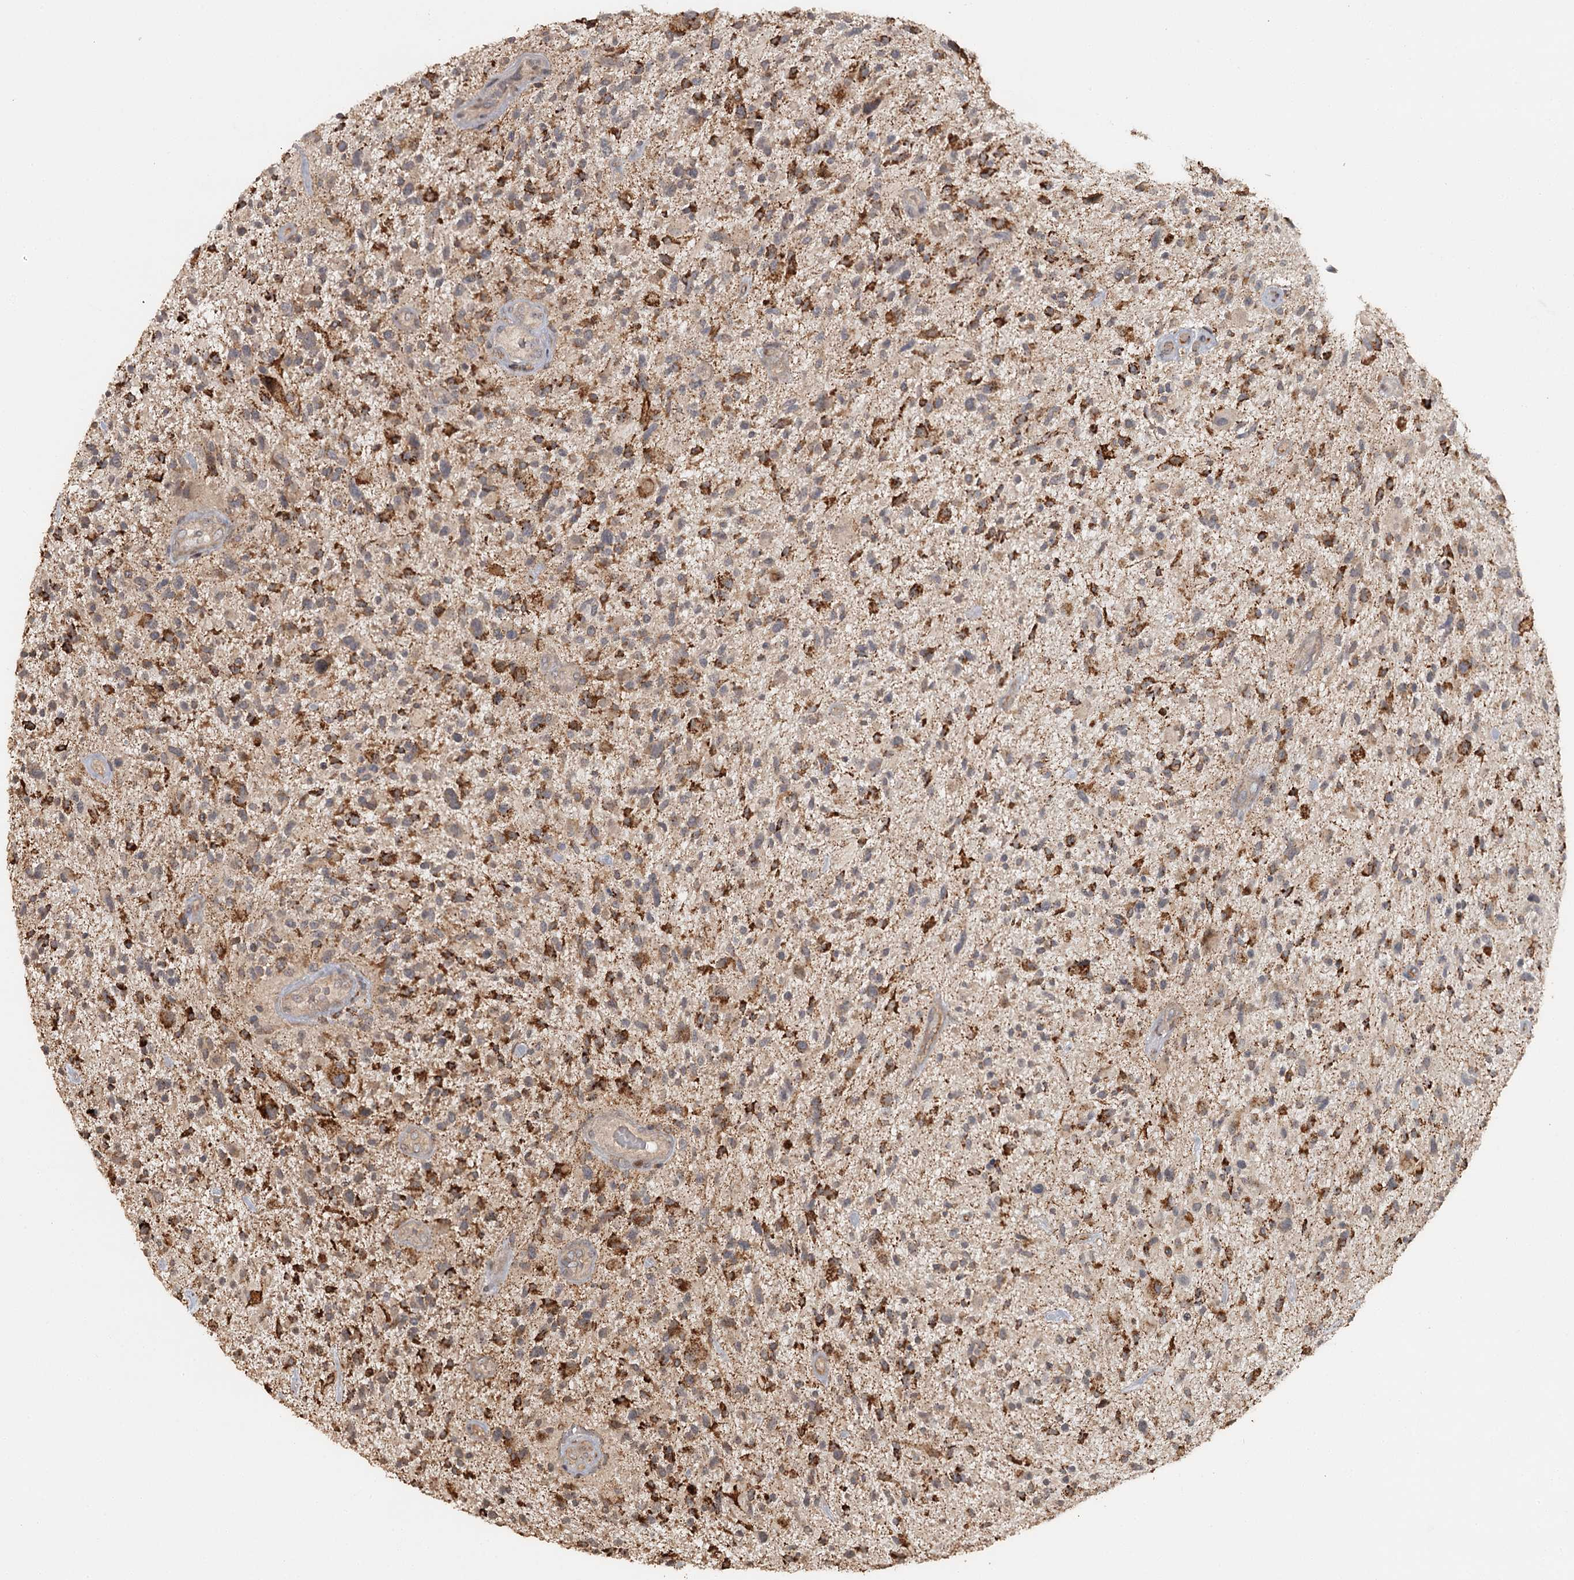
{"staining": {"intensity": "strong", "quantity": "25%-75%", "location": "cytoplasmic/membranous"}, "tissue": "glioma", "cell_type": "Tumor cells", "image_type": "cancer", "snomed": [{"axis": "morphology", "description": "Glioma, malignant, High grade"}, {"axis": "topography", "description": "Brain"}], "caption": "The image displays immunohistochemical staining of glioma. There is strong cytoplasmic/membranous staining is appreciated in about 25%-75% of tumor cells. (DAB IHC, brown staining for protein, blue staining for nuclei).", "gene": "FAXC", "patient": {"sex": "male", "age": 47}}